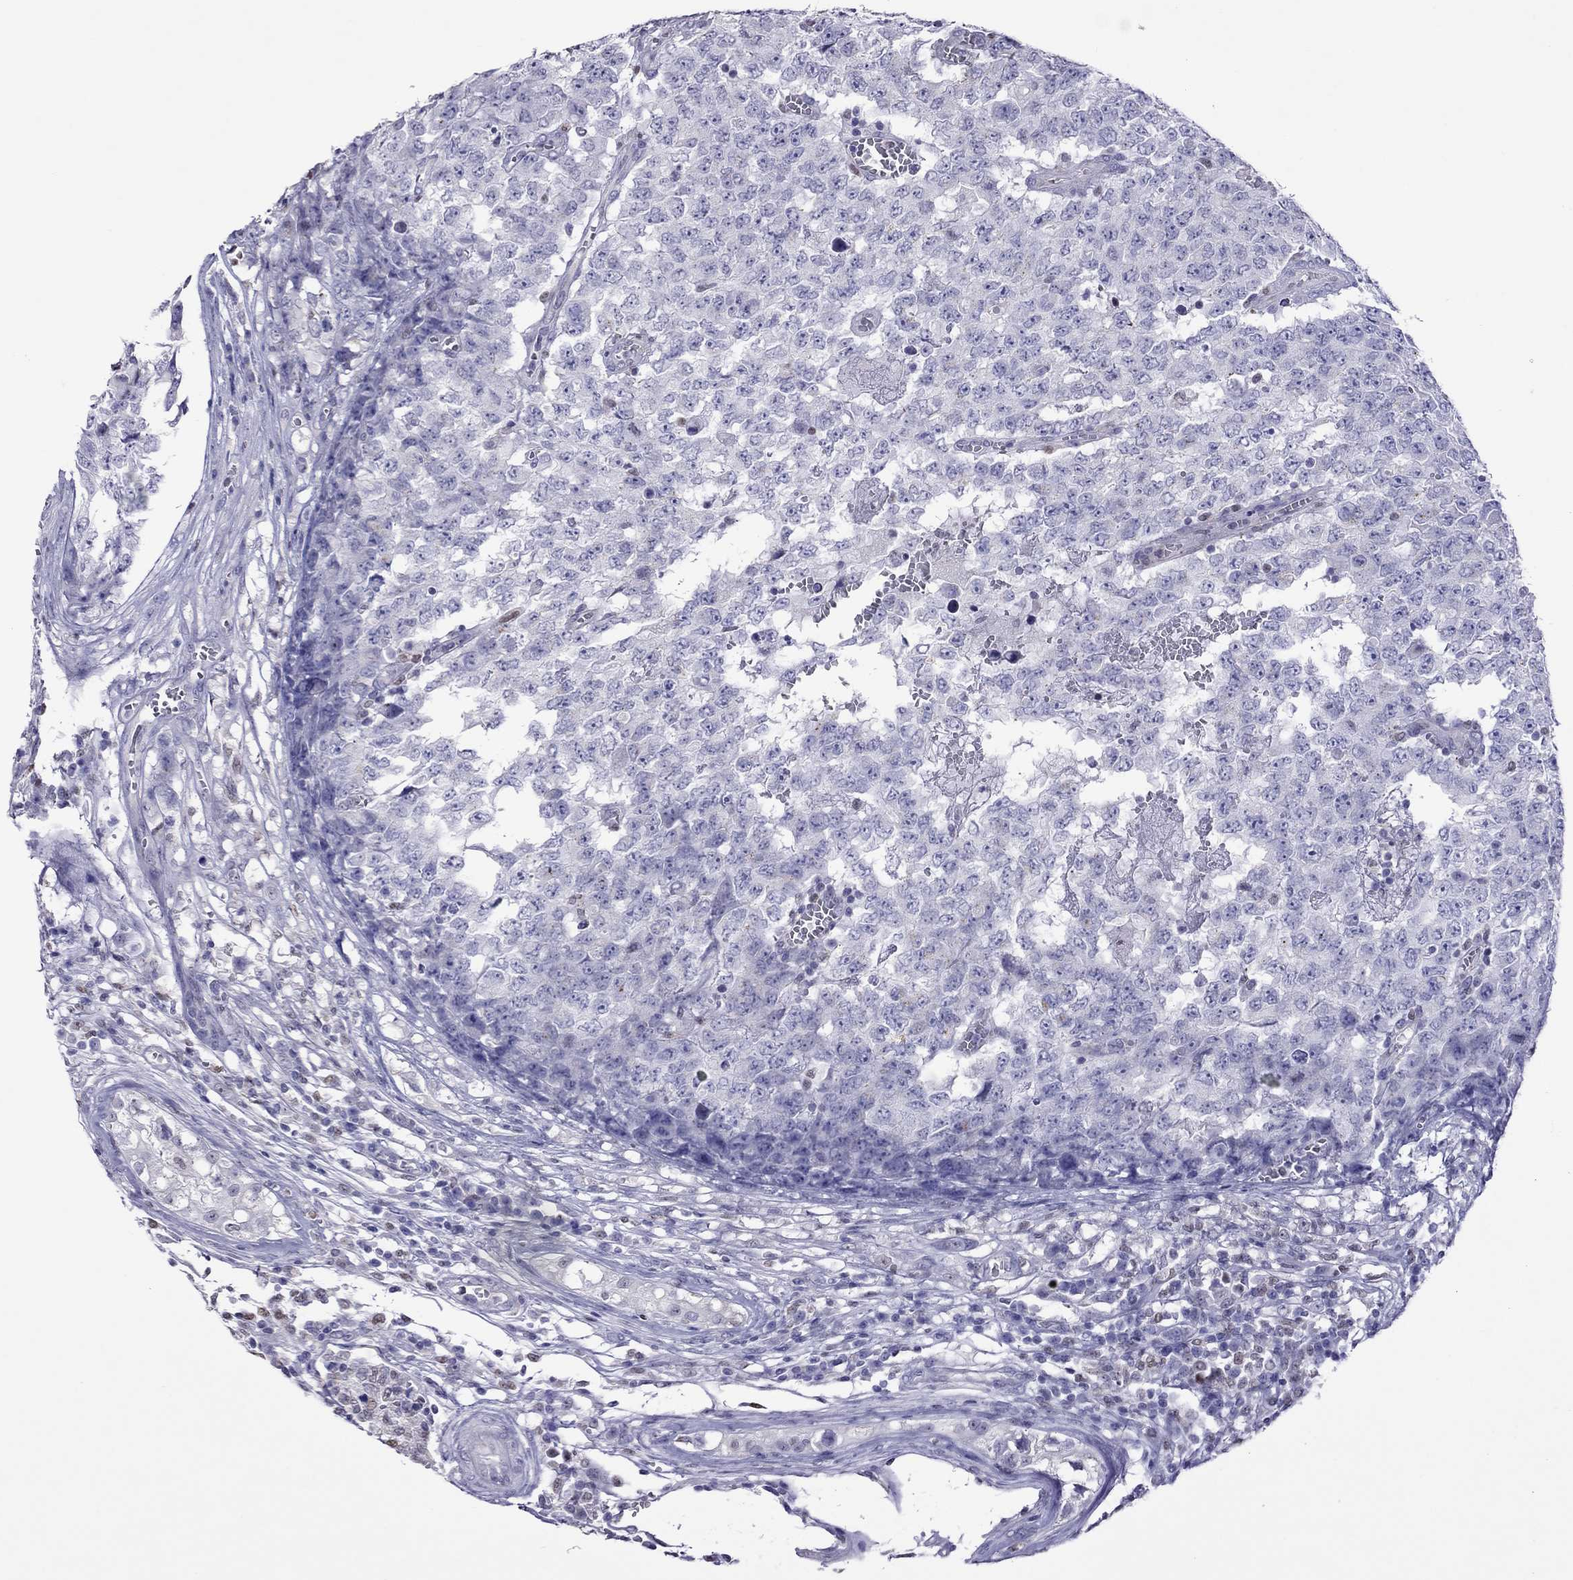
{"staining": {"intensity": "negative", "quantity": "none", "location": "none"}, "tissue": "testis cancer", "cell_type": "Tumor cells", "image_type": "cancer", "snomed": [{"axis": "morphology", "description": "Carcinoma, Embryonal, NOS"}, {"axis": "topography", "description": "Testis"}], "caption": "Tumor cells show no significant expression in testis embryonal carcinoma. (Brightfield microscopy of DAB IHC at high magnification).", "gene": "MPZ", "patient": {"sex": "male", "age": 23}}